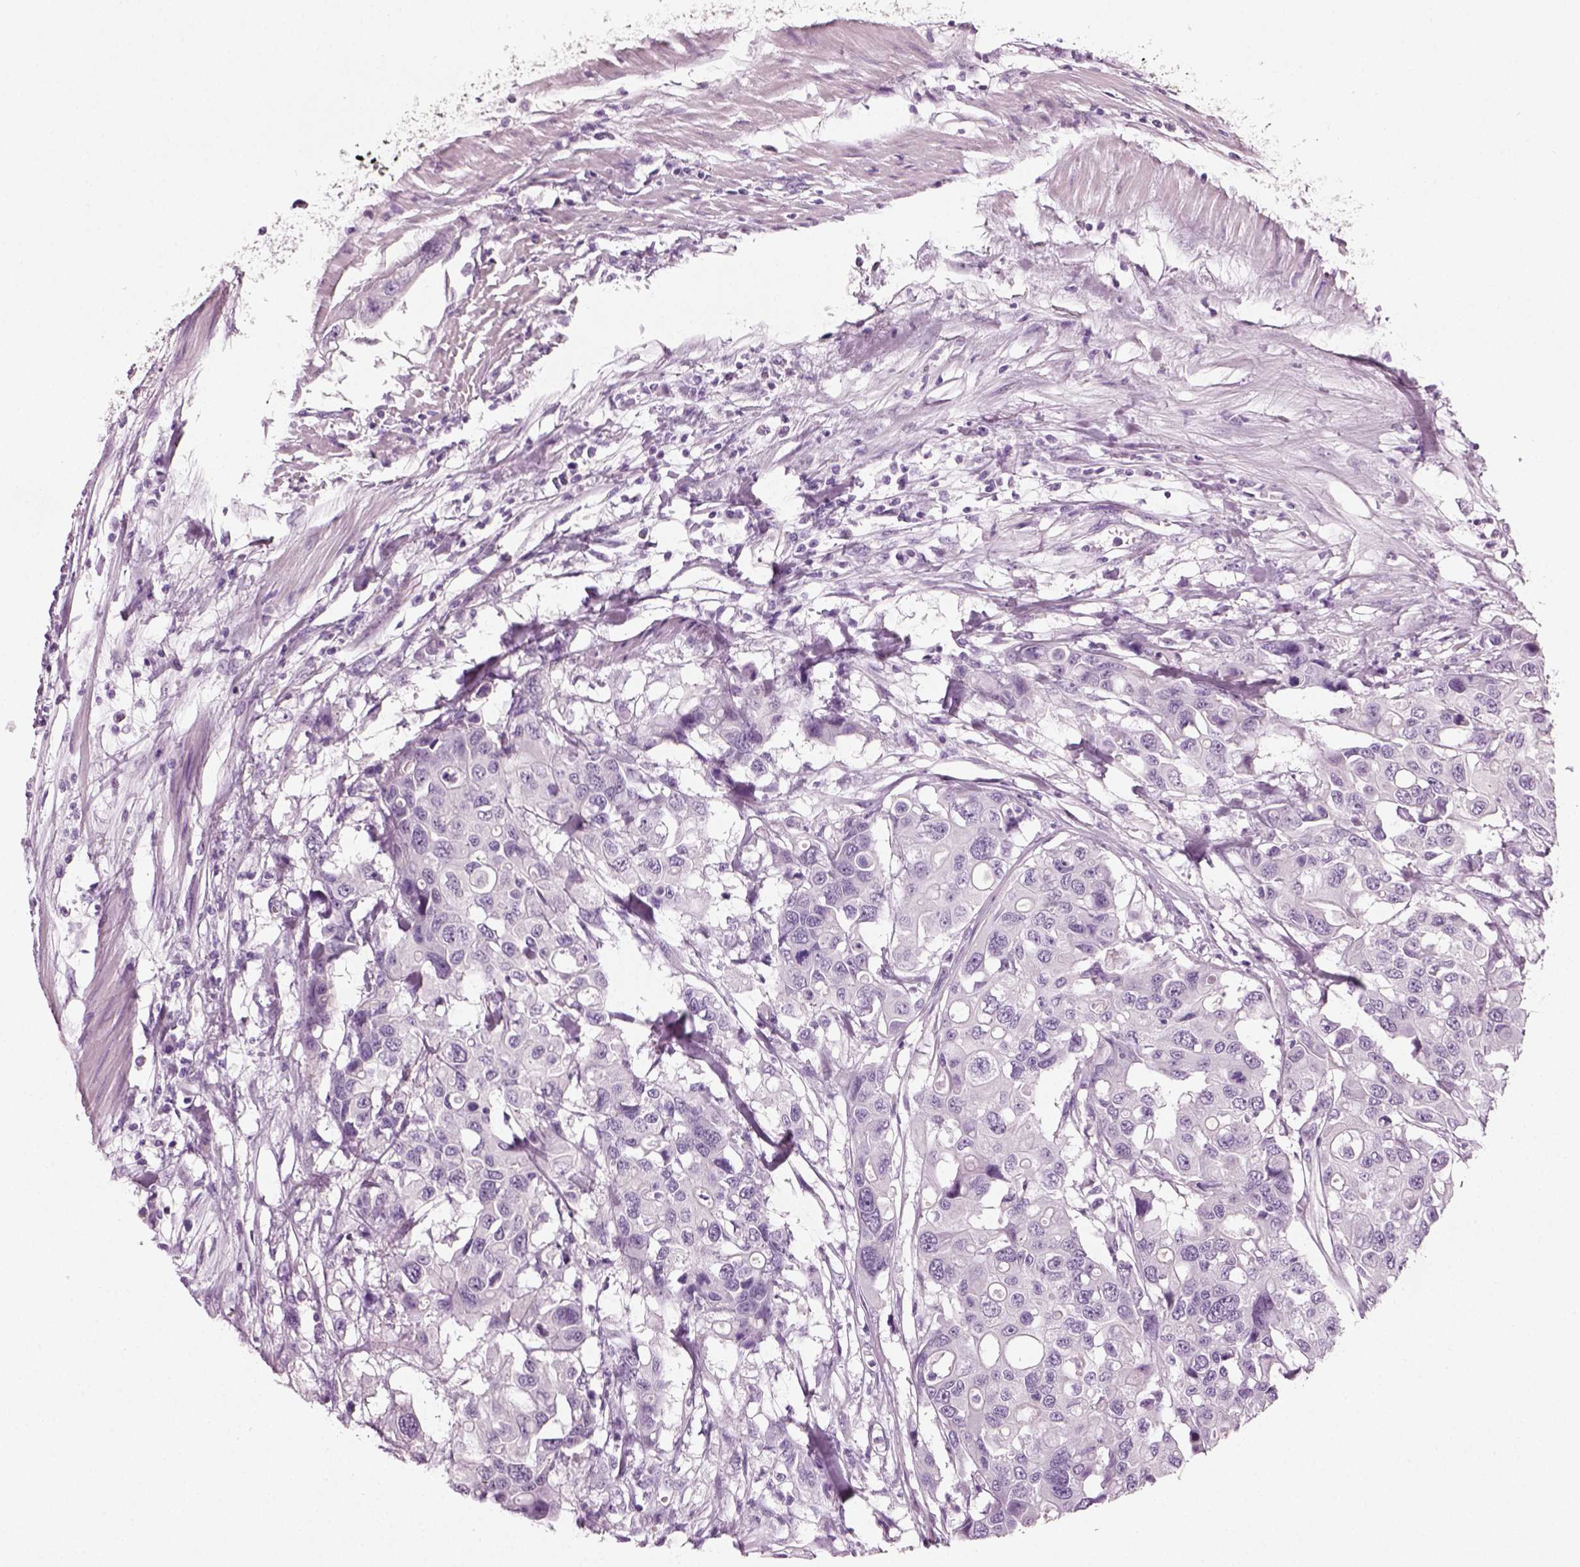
{"staining": {"intensity": "negative", "quantity": "none", "location": "none"}, "tissue": "colorectal cancer", "cell_type": "Tumor cells", "image_type": "cancer", "snomed": [{"axis": "morphology", "description": "Adenocarcinoma, NOS"}, {"axis": "topography", "description": "Colon"}], "caption": "Tumor cells show no significant protein staining in colorectal cancer (adenocarcinoma).", "gene": "SPATA31E1", "patient": {"sex": "male", "age": 77}}